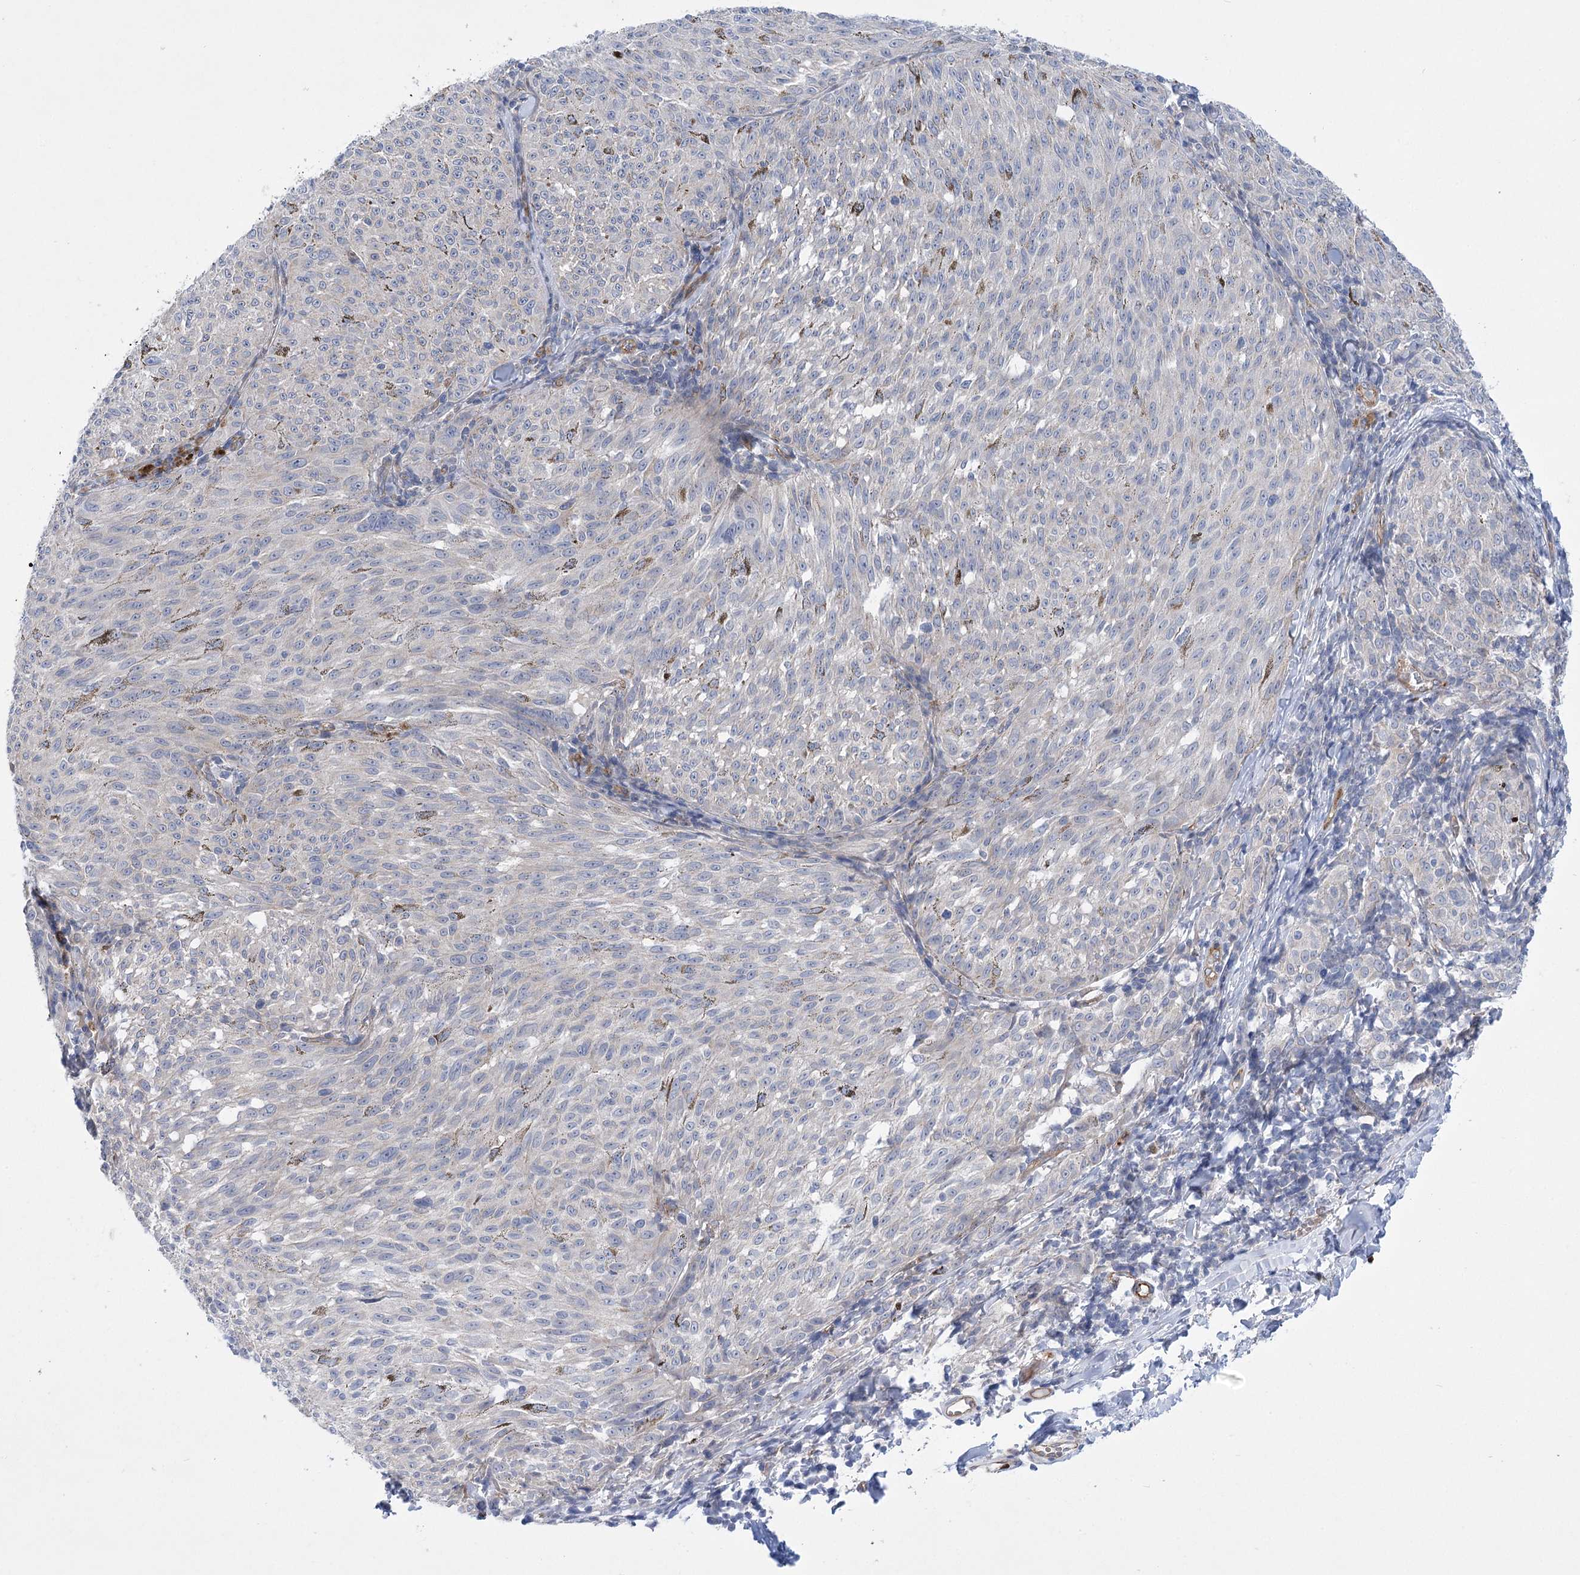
{"staining": {"intensity": "negative", "quantity": "none", "location": "none"}, "tissue": "melanoma", "cell_type": "Tumor cells", "image_type": "cancer", "snomed": [{"axis": "morphology", "description": "Malignant melanoma, NOS"}, {"axis": "topography", "description": "Skin"}], "caption": "High magnification brightfield microscopy of malignant melanoma stained with DAB (brown) and counterstained with hematoxylin (blue): tumor cells show no significant staining.", "gene": "THAP6", "patient": {"sex": "female", "age": 72}}